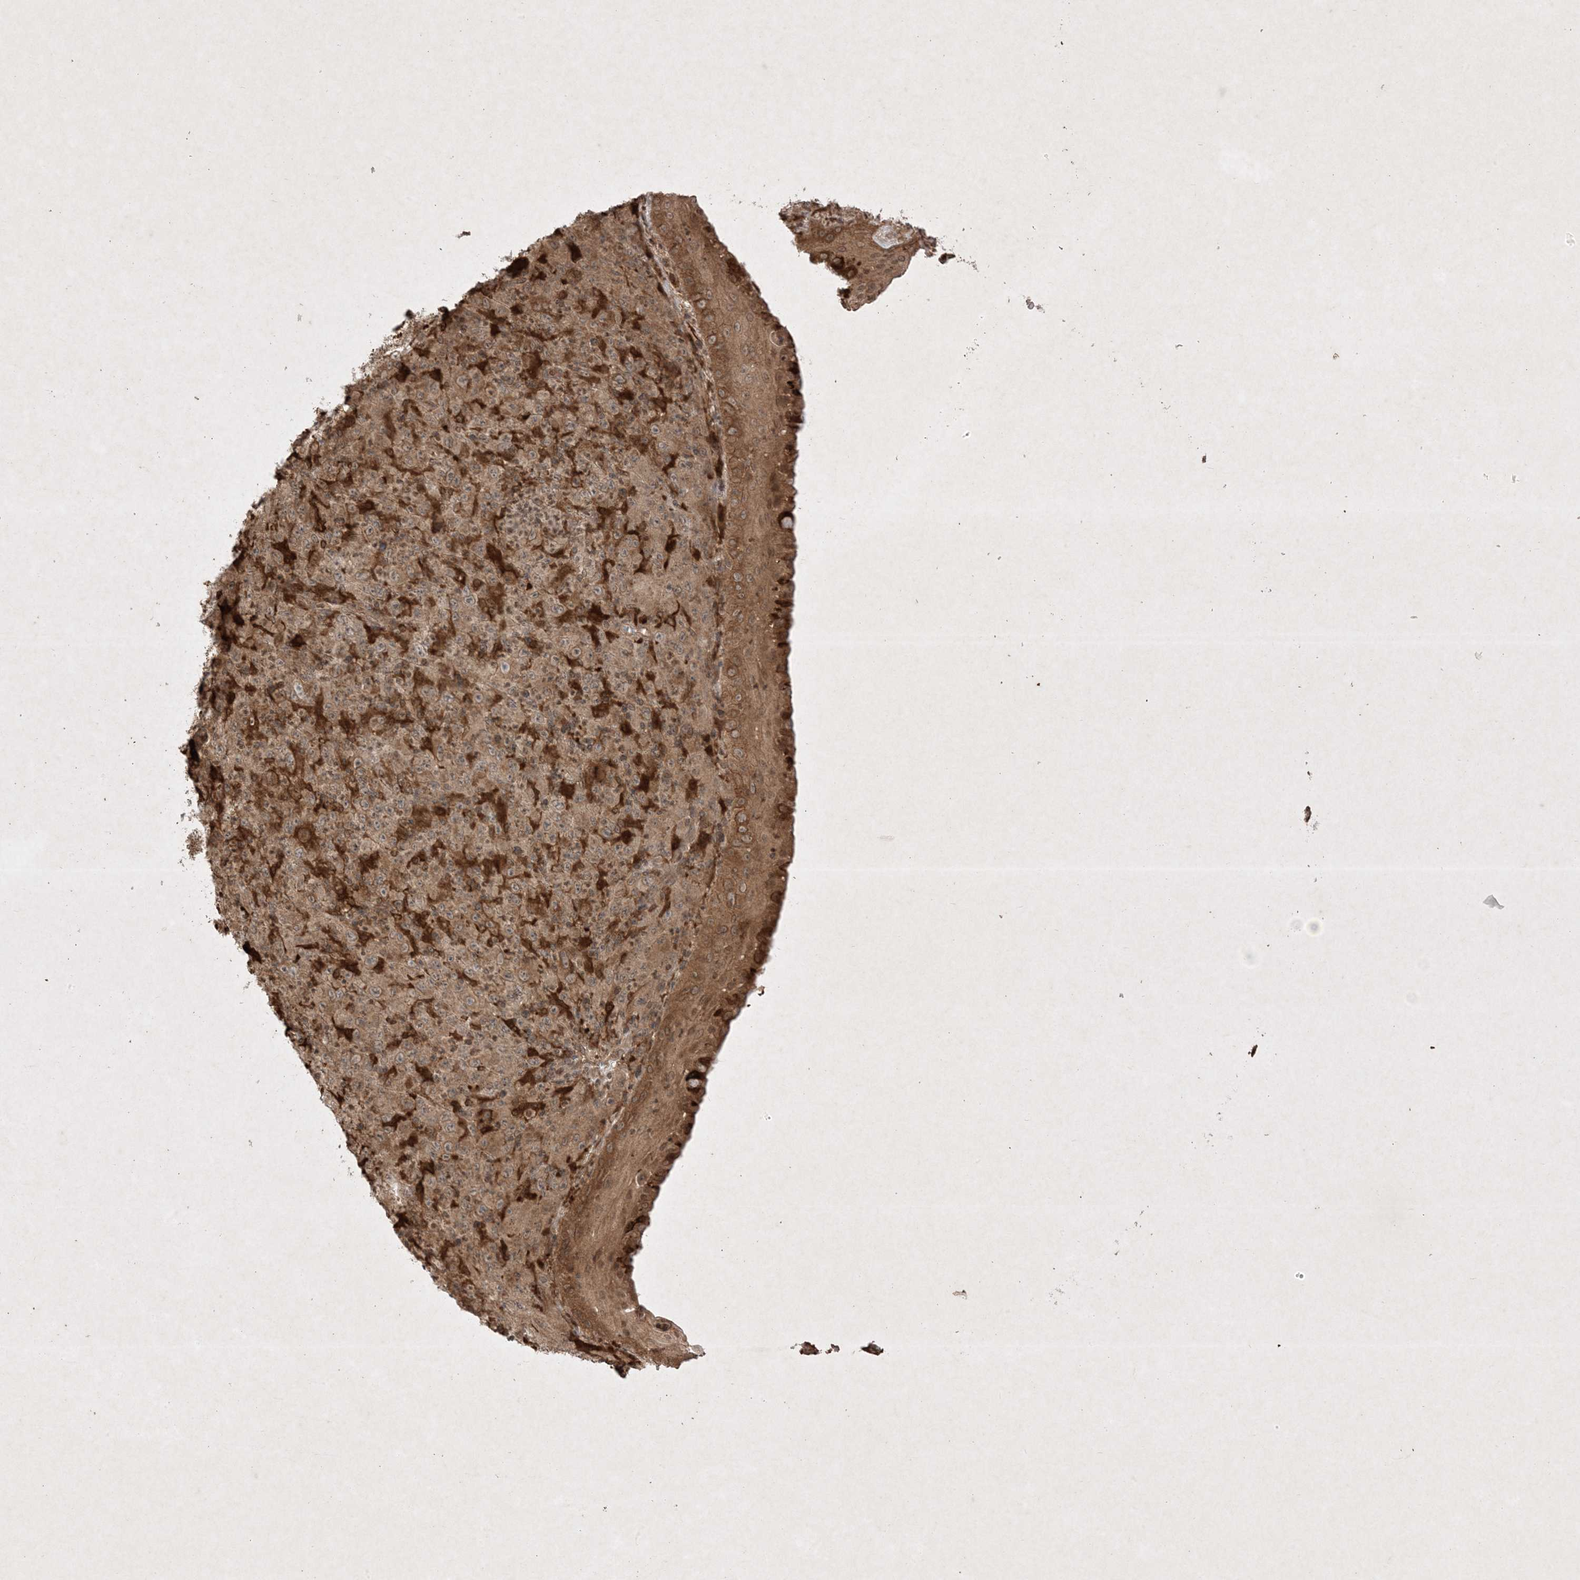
{"staining": {"intensity": "weak", "quantity": ">75%", "location": "cytoplasmic/membranous"}, "tissue": "melanoma", "cell_type": "Tumor cells", "image_type": "cancer", "snomed": [{"axis": "morphology", "description": "Malignant melanoma, Metastatic site"}, {"axis": "topography", "description": "Skin"}], "caption": "Immunohistochemistry (DAB (3,3'-diaminobenzidine)) staining of human malignant melanoma (metastatic site) displays weak cytoplasmic/membranous protein expression in about >75% of tumor cells.", "gene": "PTK6", "patient": {"sex": "female", "age": 56}}